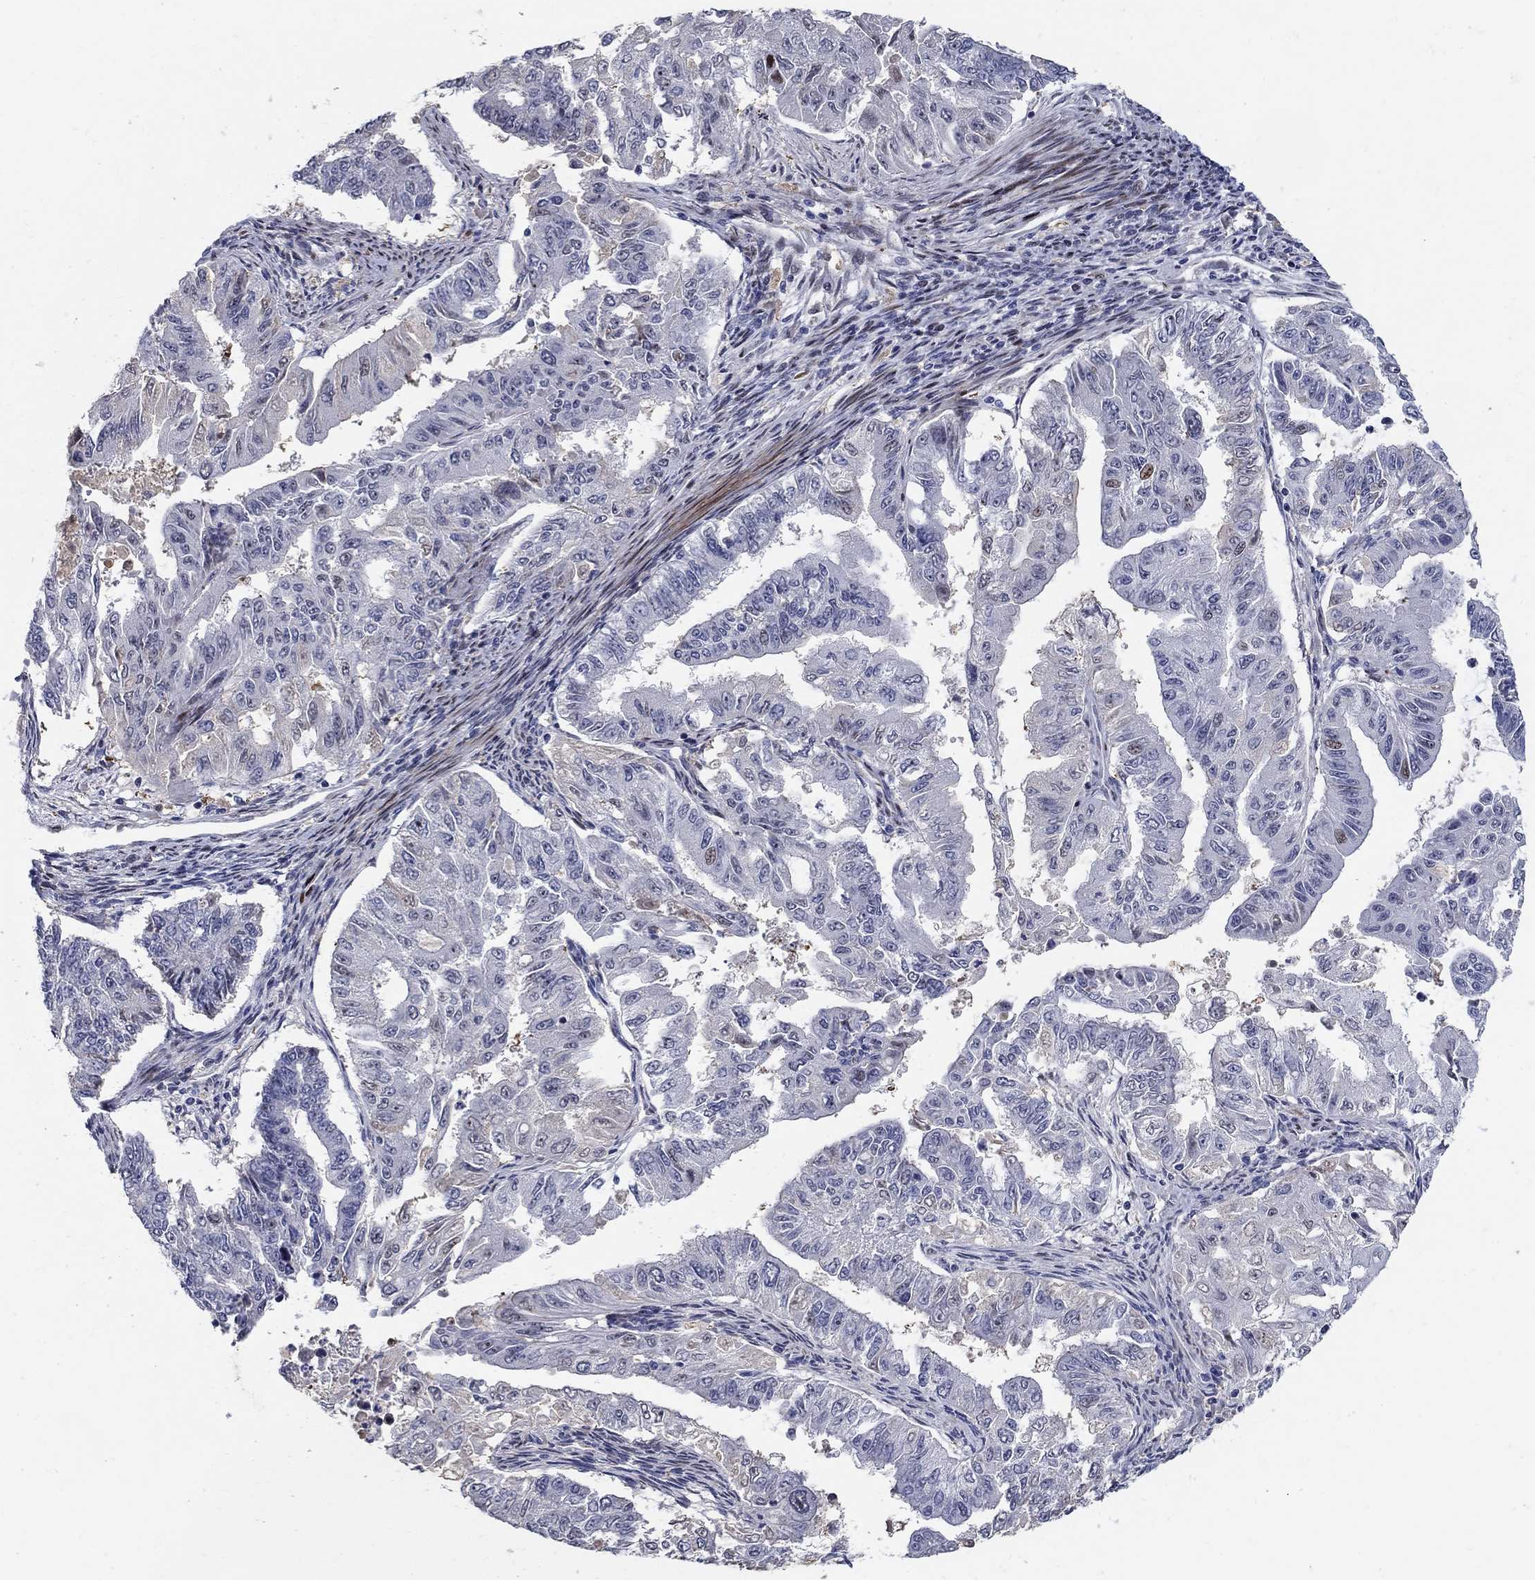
{"staining": {"intensity": "negative", "quantity": "none", "location": "none"}, "tissue": "endometrial cancer", "cell_type": "Tumor cells", "image_type": "cancer", "snomed": [{"axis": "morphology", "description": "Adenocarcinoma, NOS"}, {"axis": "topography", "description": "Uterus"}], "caption": "IHC photomicrograph of neoplastic tissue: endometrial adenocarcinoma stained with DAB demonstrates no significant protein staining in tumor cells.", "gene": "RAPGEF5", "patient": {"sex": "female", "age": 59}}